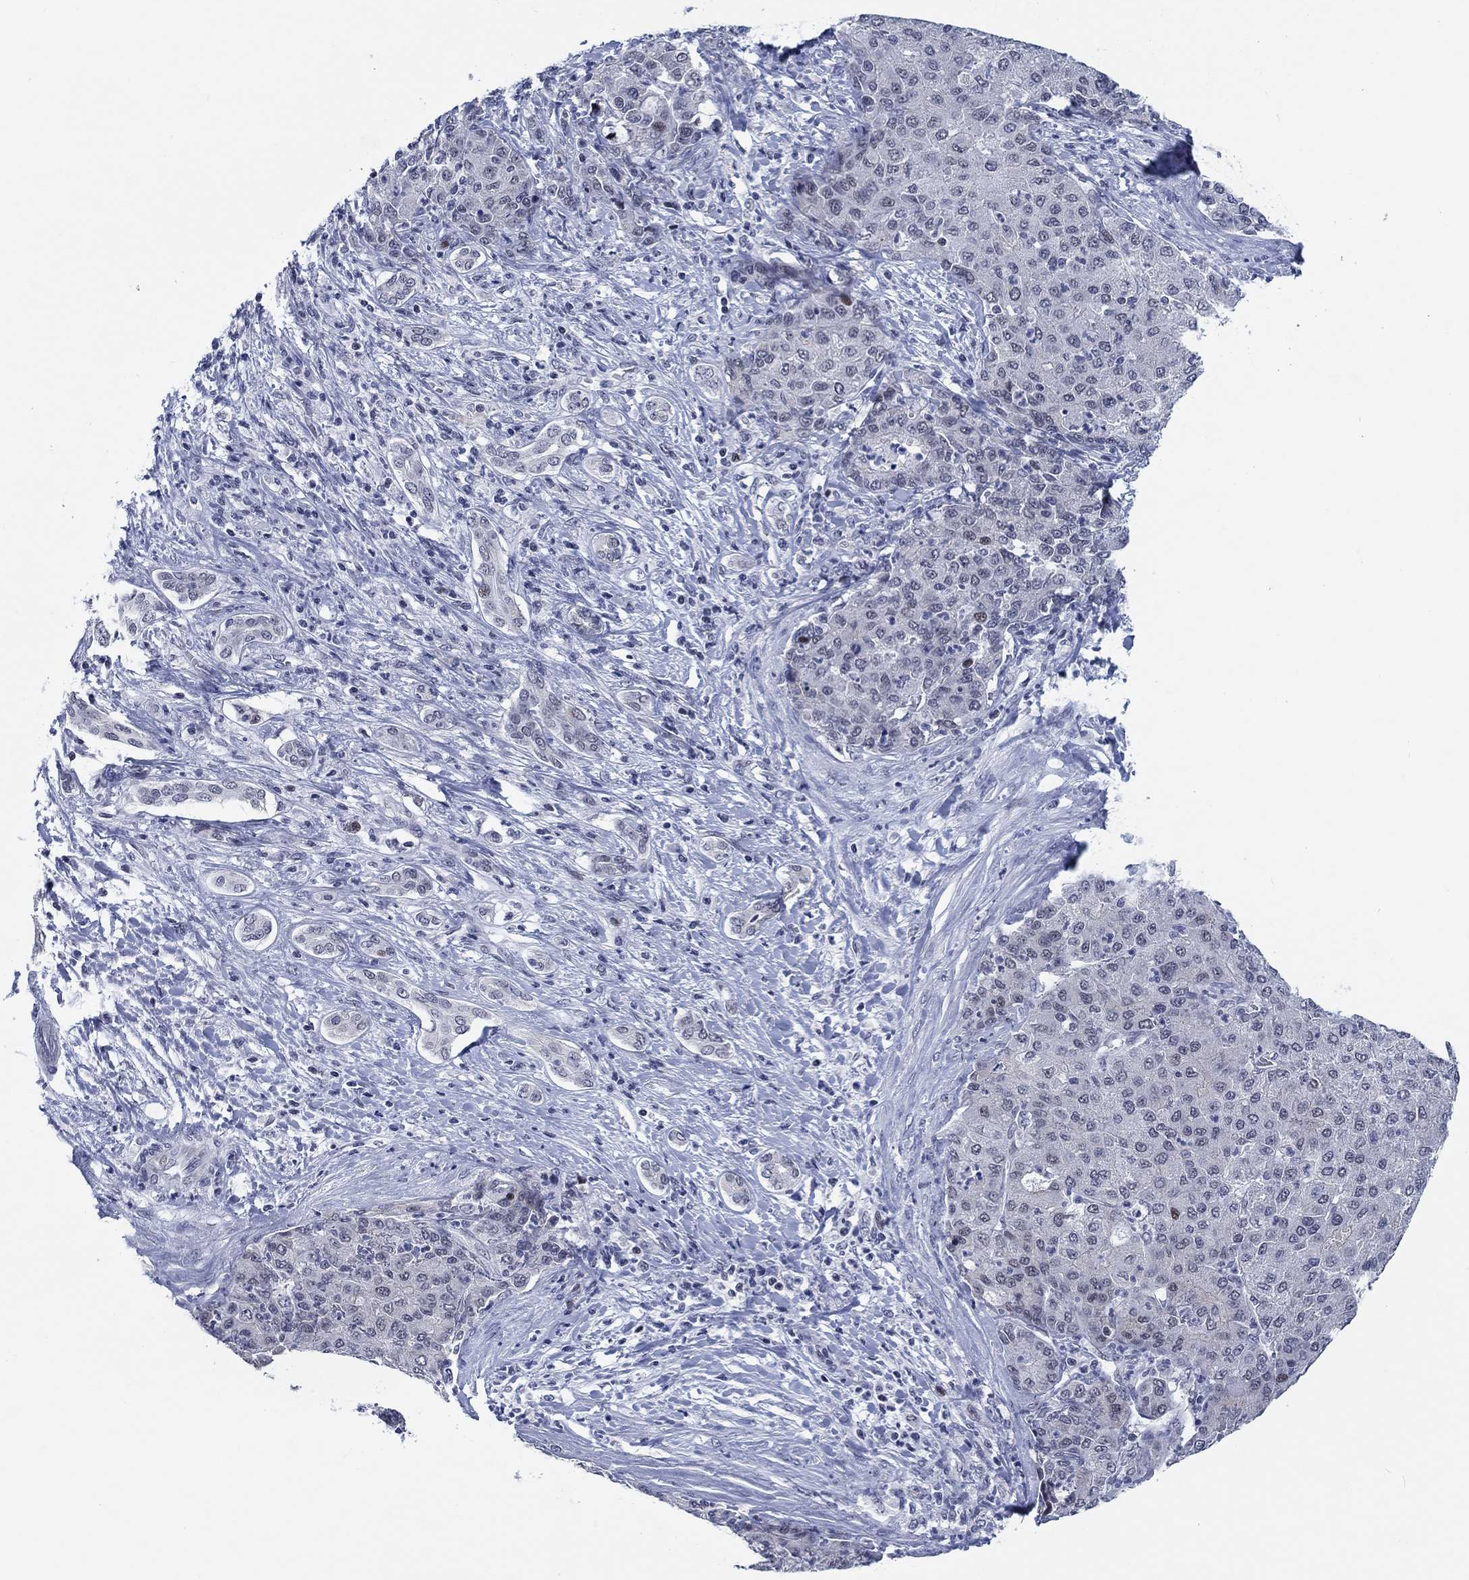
{"staining": {"intensity": "negative", "quantity": "none", "location": "none"}, "tissue": "liver cancer", "cell_type": "Tumor cells", "image_type": "cancer", "snomed": [{"axis": "morphology", "description": "Carcinoma, Hepatocellular, NOS"}, {"axis": "topography", "description": "Liver"}], "caption": "The micrograph demonstrates no significant expression in tumor cells of liver hepatocellular carcinoma.", "gene": "NEU3", "patient": {"sex": "male", "age": 65}}